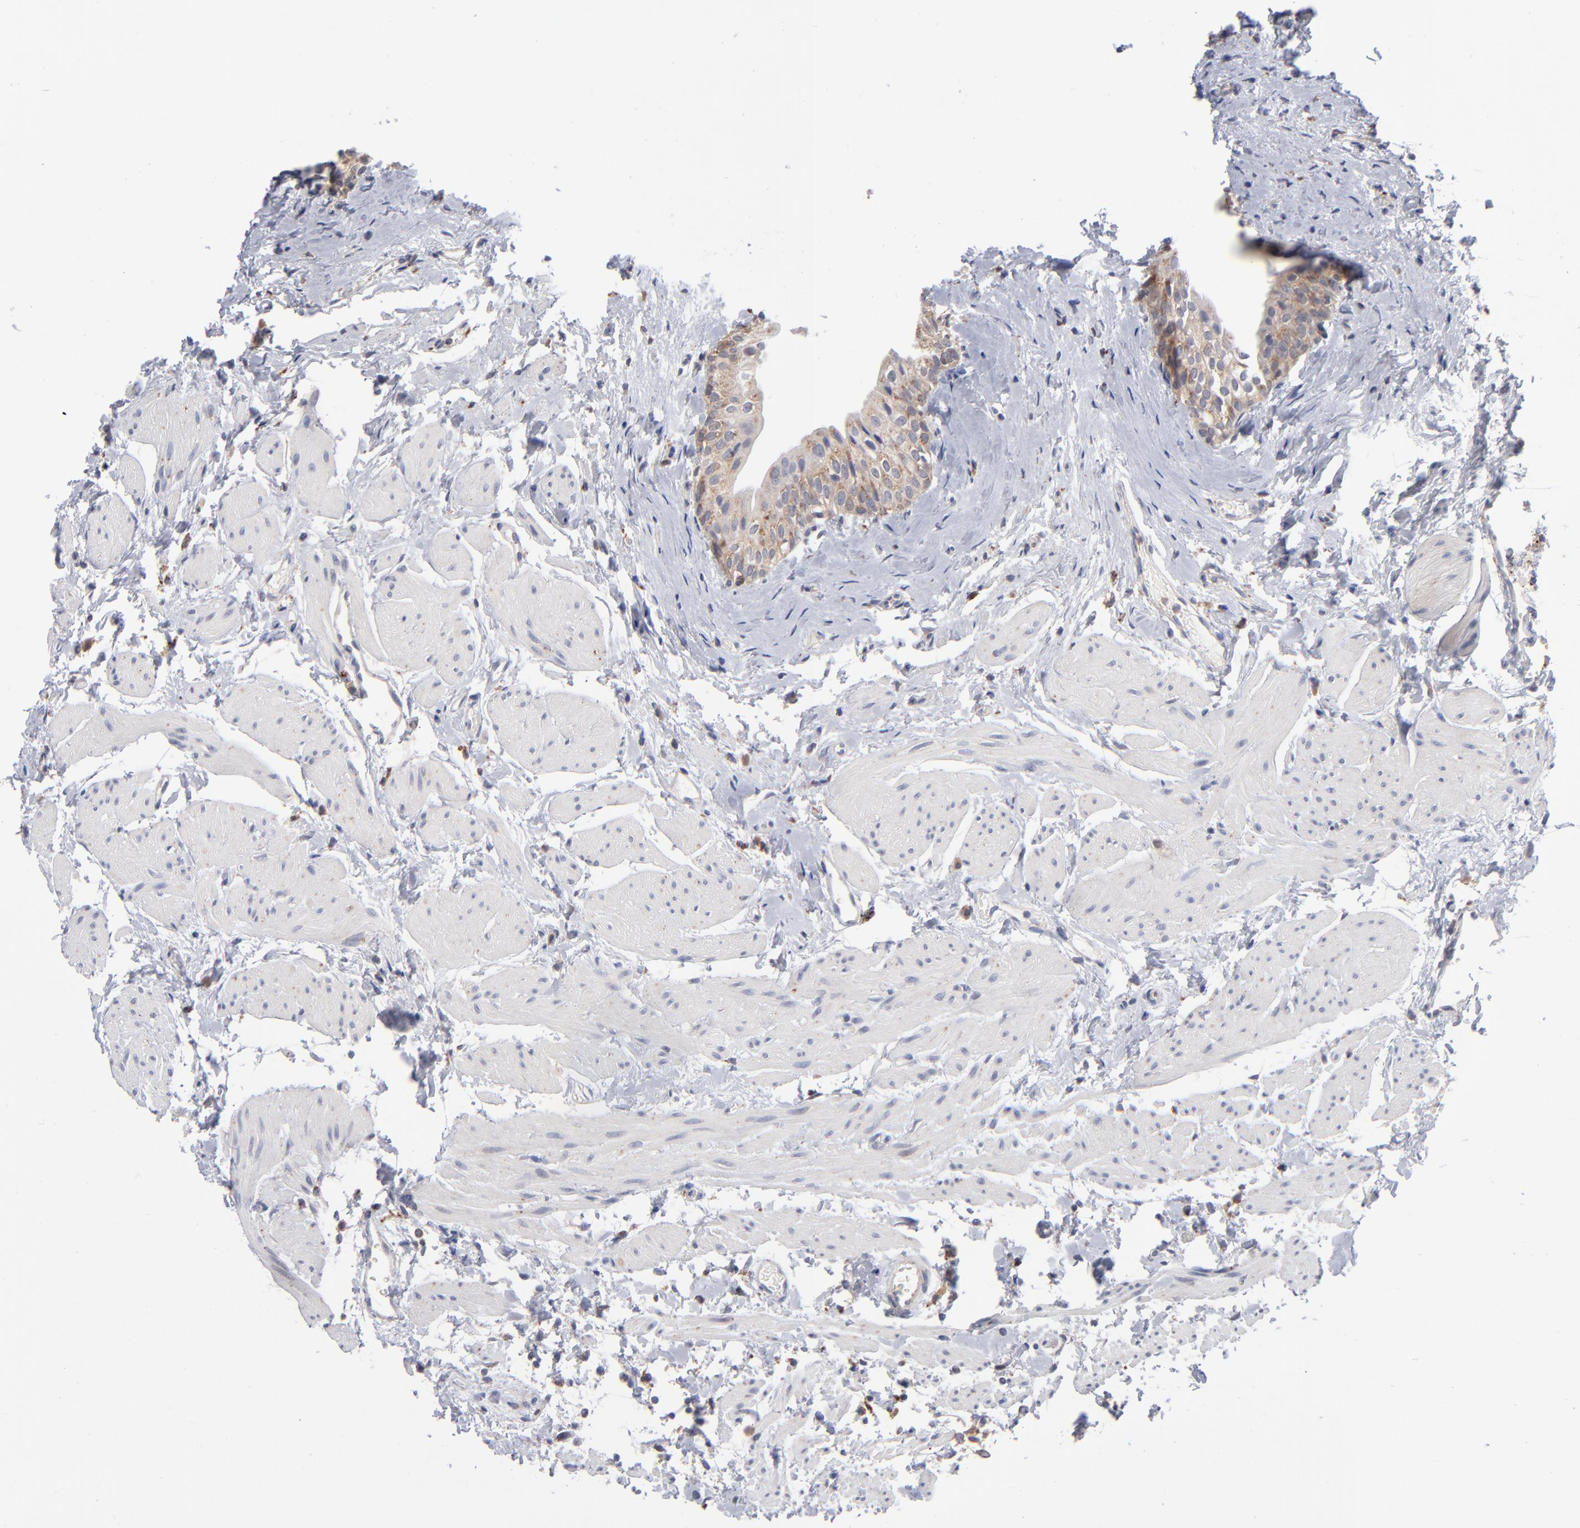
{"staining": {"intensity": "moderate", "quantity": ">75%", "location": "cytoplasmic/membranous"}, "tissue": "urinary bladder", "cell_type": "Urothelial cells", "image_type": "normal", "snomed": [{"axis": "morphology", "description": "Normal tissue, NOS"}, {"axis": "topography", "description": "Urinary bladder"}], "caption": "Immunohistochemistry (IHC) image of unremarkable urinary bladder: human urinary bladder stained using immunohistochemistry (IHC) shows medium levels of moderate protein expression localized specifically in the cytoplasmic/membranous of urothelial cells, appearing as a cytoplasmic/membranous brown color.", "gene": "RRAGA", "patient": {"sex": "male", "age": 59}}